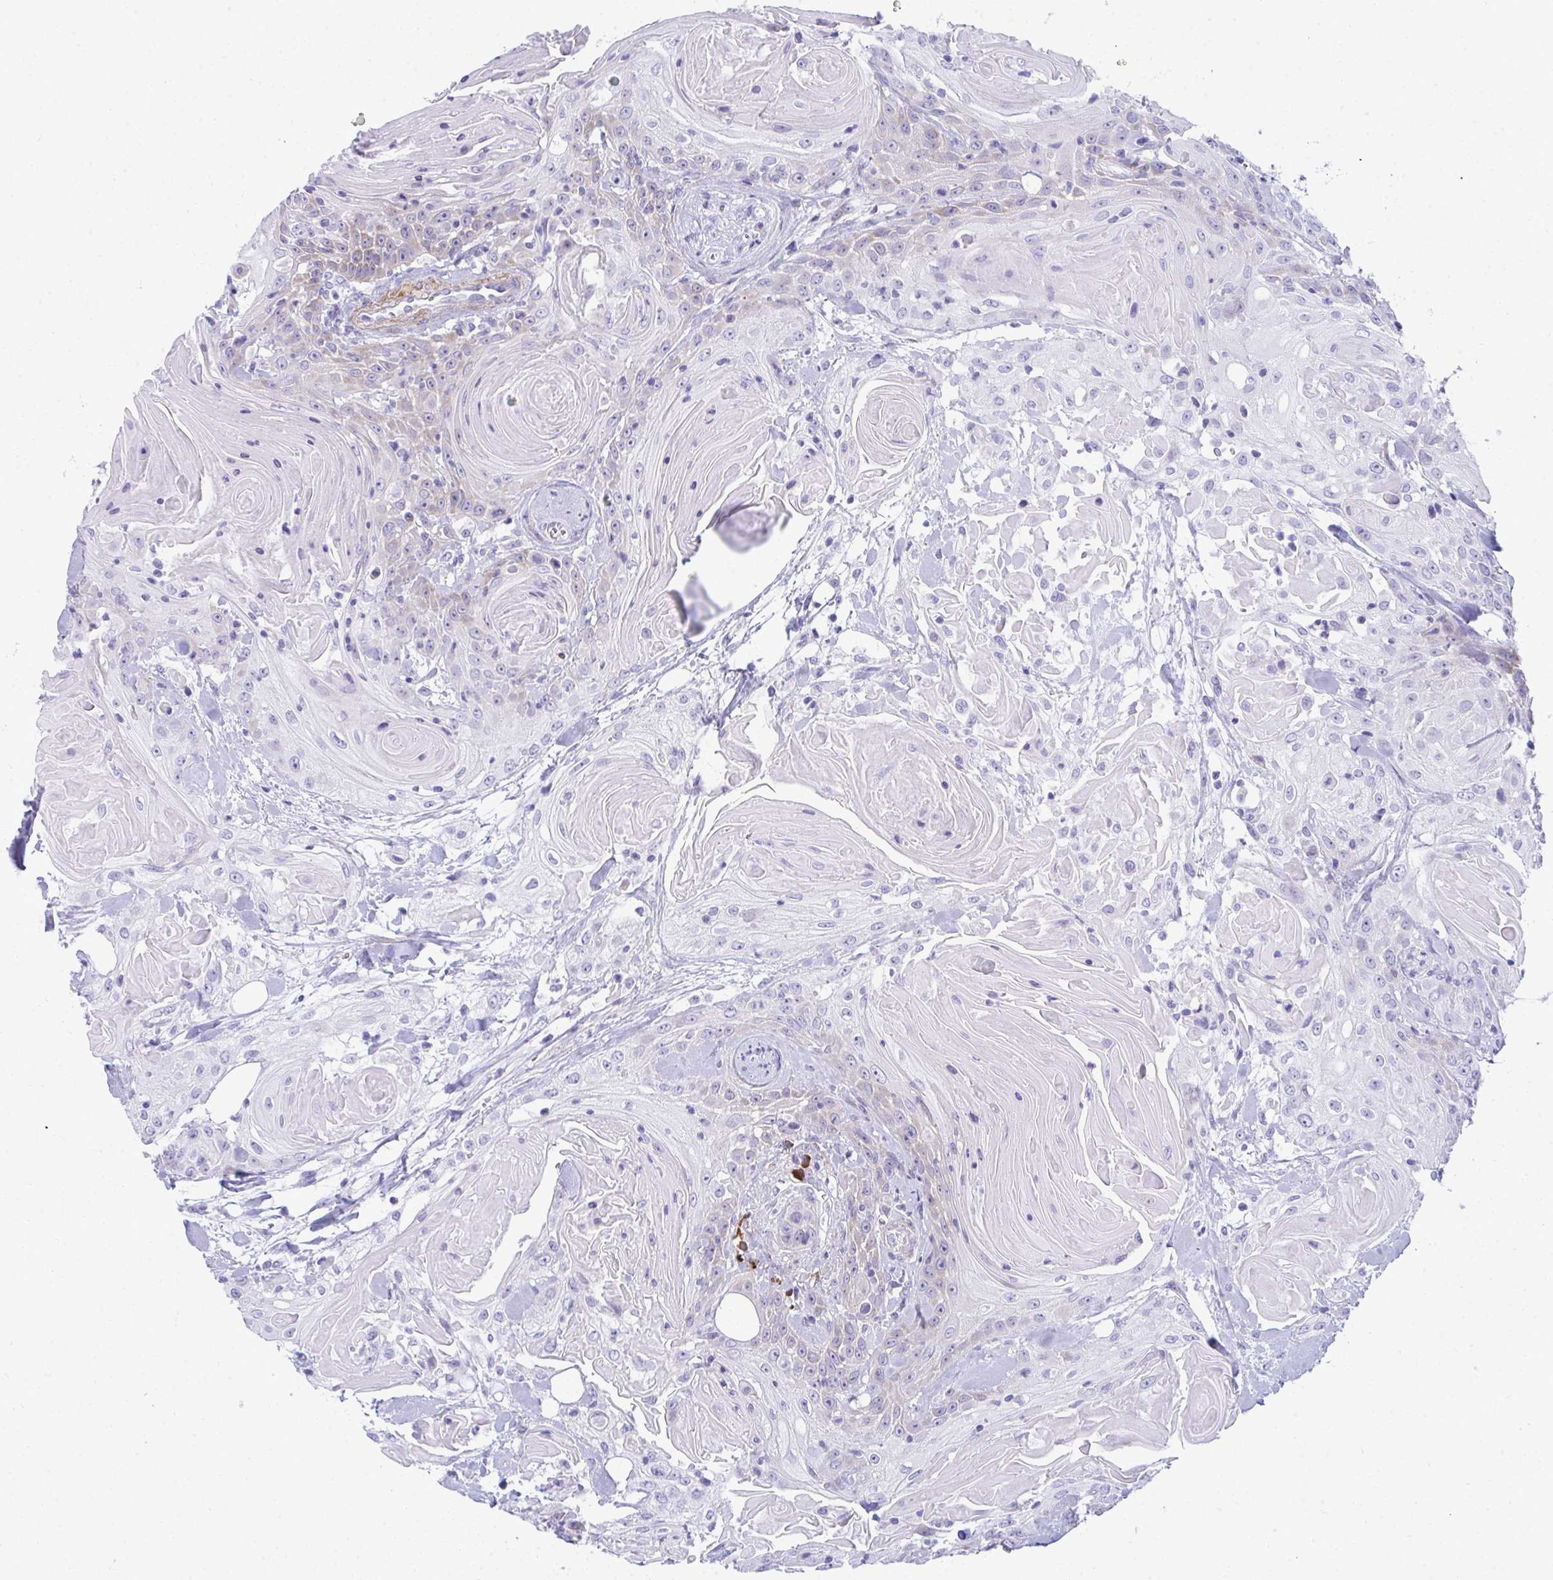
{"staining": {"intensity": "negative", "quantity": "none", "location": "none"}, "tissue": "head and neck cancer", "cell_type": "Tumor cells", "image_type": "cancer", "snomed": [{"axis": "morphology", "description": "Squamous cell carcinoma, NOS"}, {"axis": "topography", "description": "Head-Neck"}], "caption": "Micrograph shows no significant protein expression in tumor cells of head and neck cancer.", "gene": "PUS7L", "patient": {"sex": "female", "age": 84}}